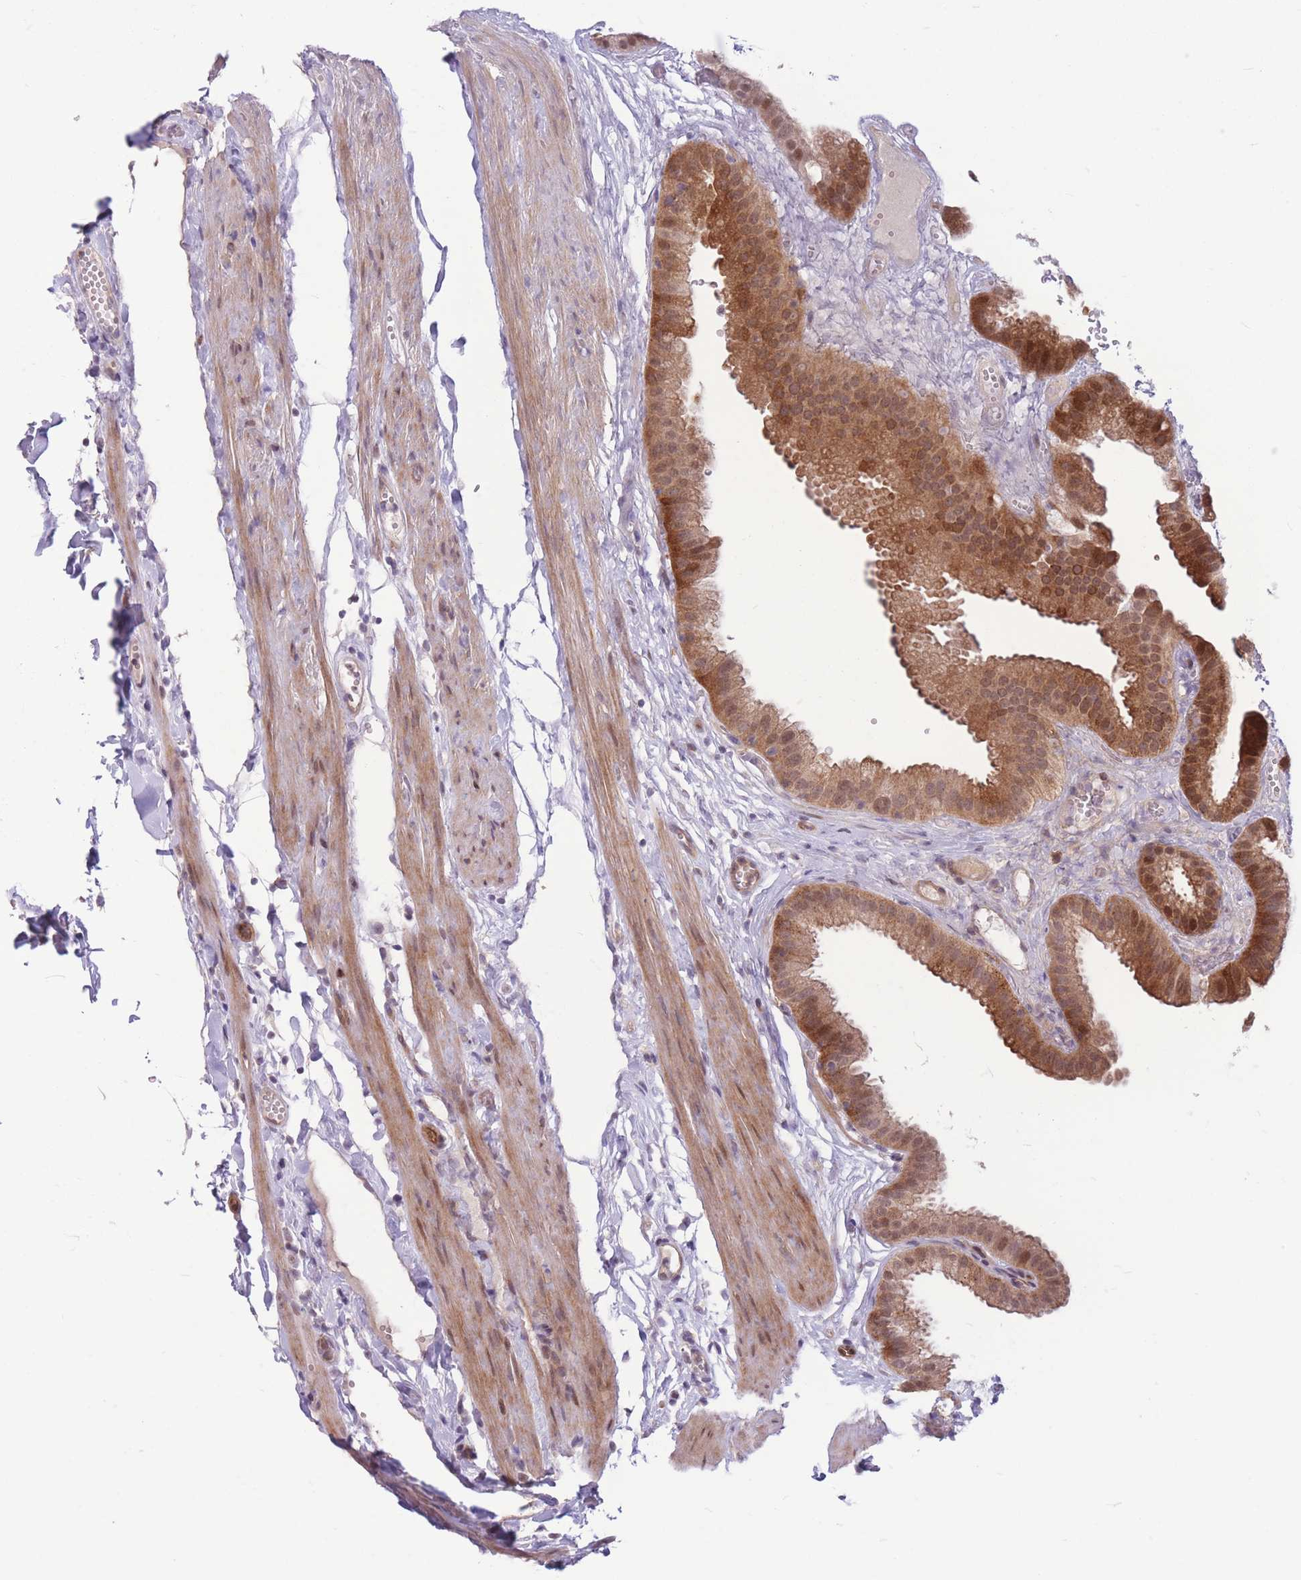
{"staining": {"intensity": "moderate", "quantity": ">75%", "location": "cytoplasmic/membranous,nuclear"}, "tissue": "gallbladder", "cell_type": "Glandular cells", "image_type": "normal", "snomed": [{"axis": "morphology", "description": "Normal tissue, NOS"}, {"axis": "topography", "description": "Gallbladder"}], "caption": "Protein staining of benign gallbladder demonstrates moderate cytoplasmic/membranous,nuclear staining in about >75% of glandular cells.", "gene": "TCF20", "patient": {"sex": "female", "age": 61}}